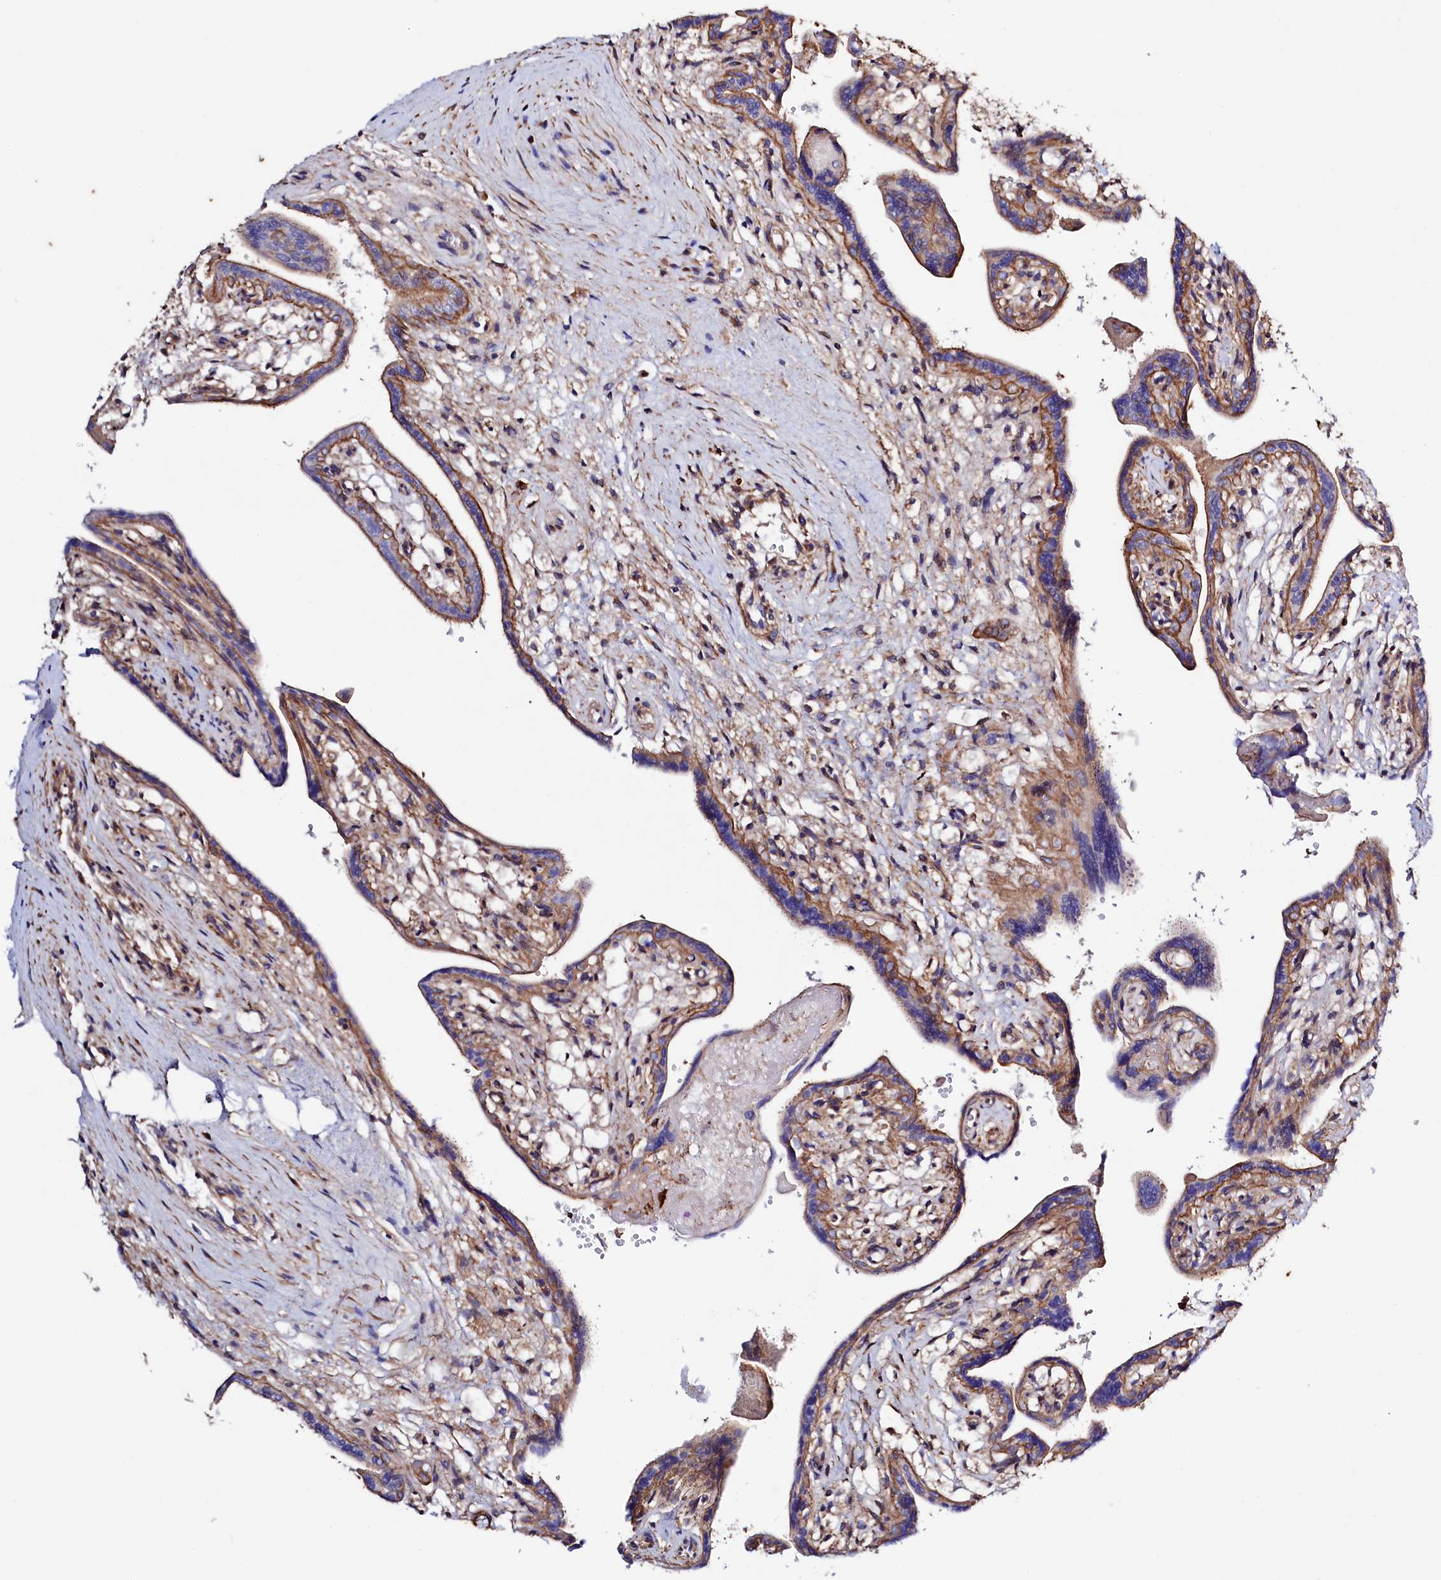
{"staining": {"intensity": "moderate", "quantity": ">75%", "location": "cytoplasmic/membranous"}, "tissue": "placenta", "cell_type": "Trophoblastic cells", "image_type": "normal", "snomed": [{"axis": "morphology", "description": "Normal tissue, NOS"}, {"axis": "topography", "description": "Placenta"}], "caption": "Protein expression by immunohistochemistry exhibits moderate cytoplasmic/membranous positivity in about >75% of trophoblastic cells in unremarkable placenta.", "gene": "STAMBPL1", "patient": {"sex": "female", "age": 37}}